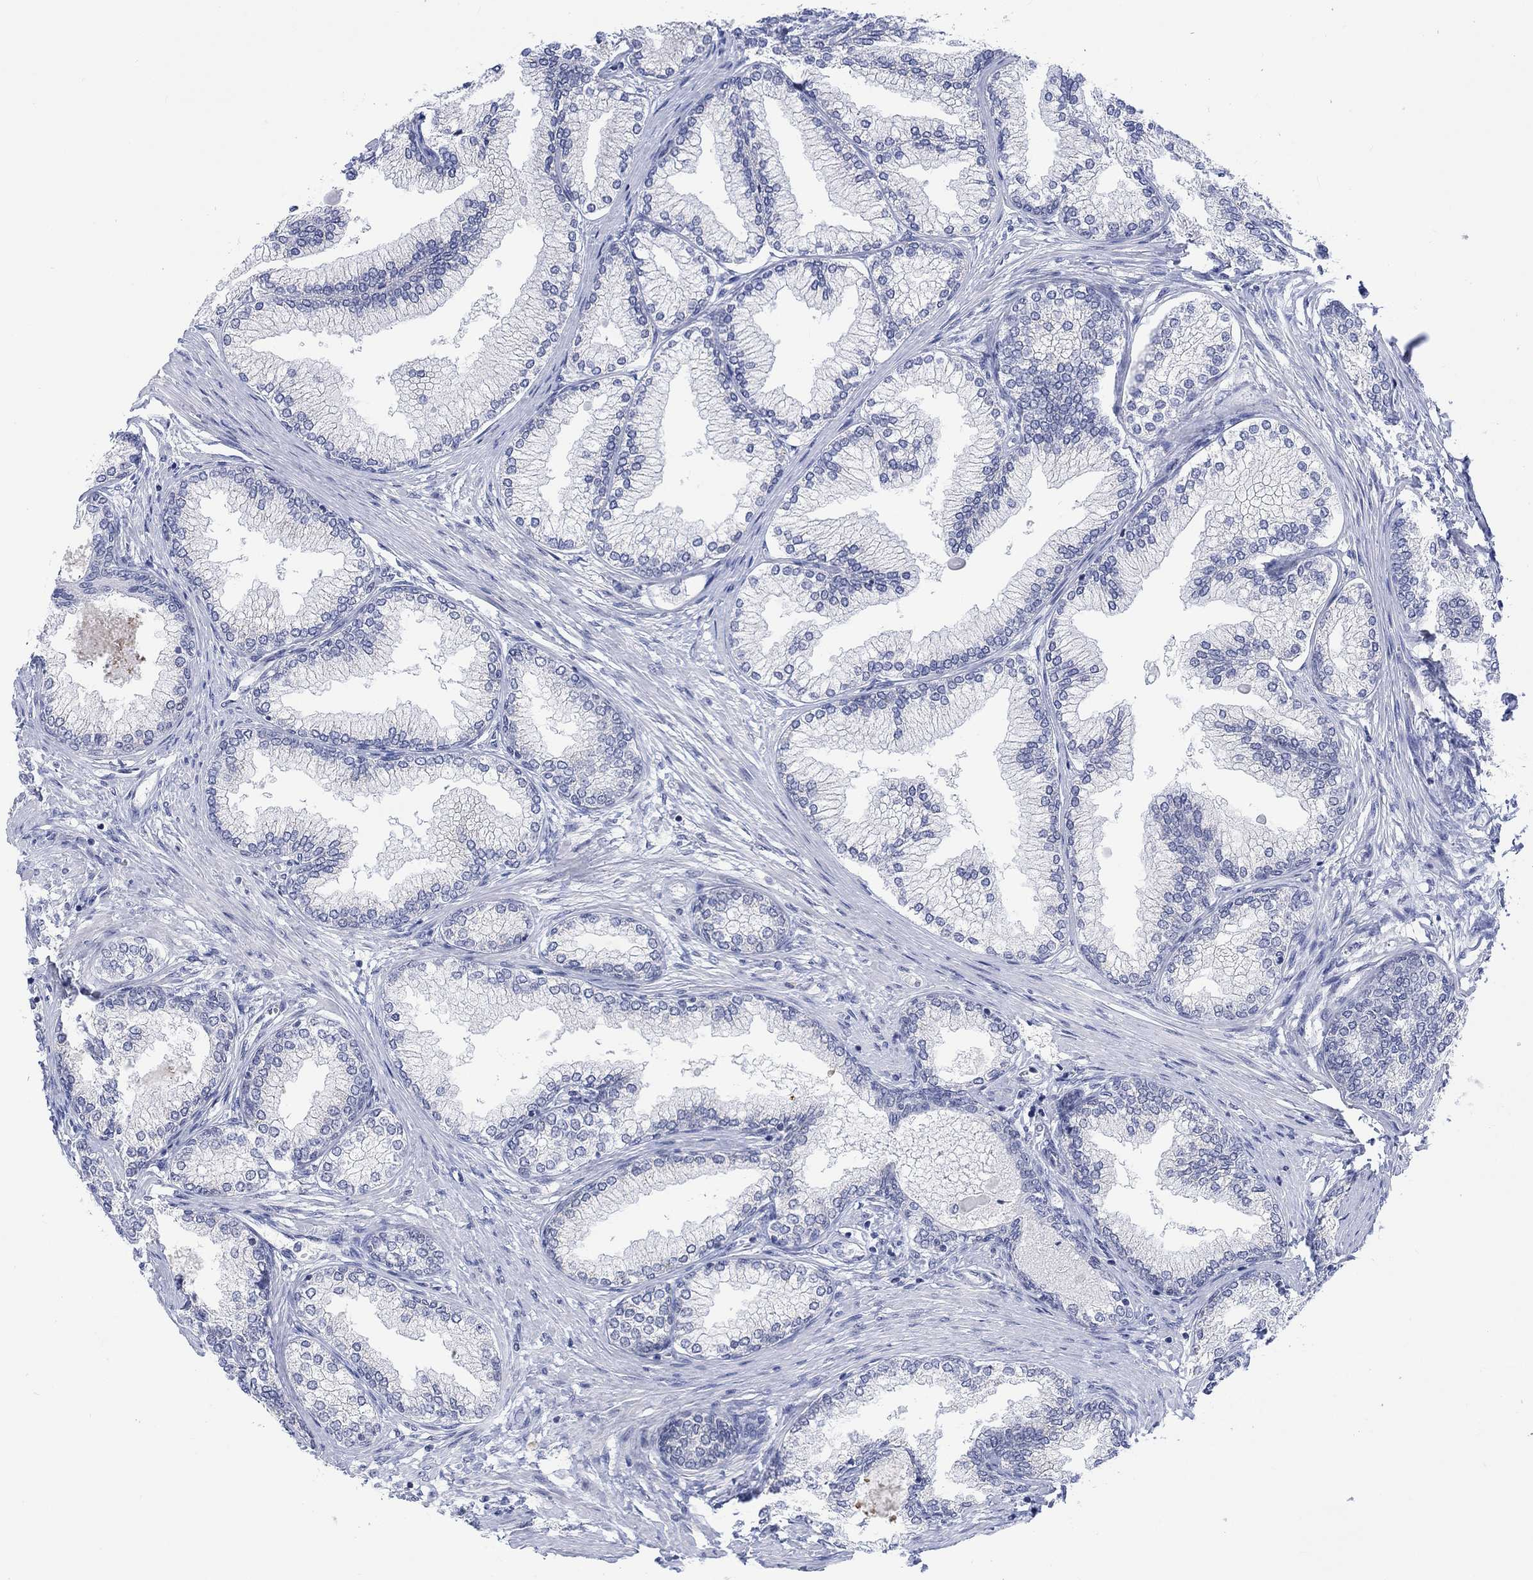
{"staining": {"intensity": "negative", "quantity": "none", "location": "none"}, "tissue": "prostate", "cell_type": "Glandular cells", "image_type": "normal", "snomed": [{"axis": "morphology", "description": "Normal tissue, NOS"}, {"axis": "topography", "description": "Prostate"}], "caption": "This is a image of immunohistochemistry staining of benign prostate, which shows no expression in glandular cells. The staining is performed using DAB (3,3'-diaminobenzidine) brown chromogen with nuclei counter-stained in using hematoxylin.", "gene": "DCX", "patient": {"sex": "male", "age": 72}}